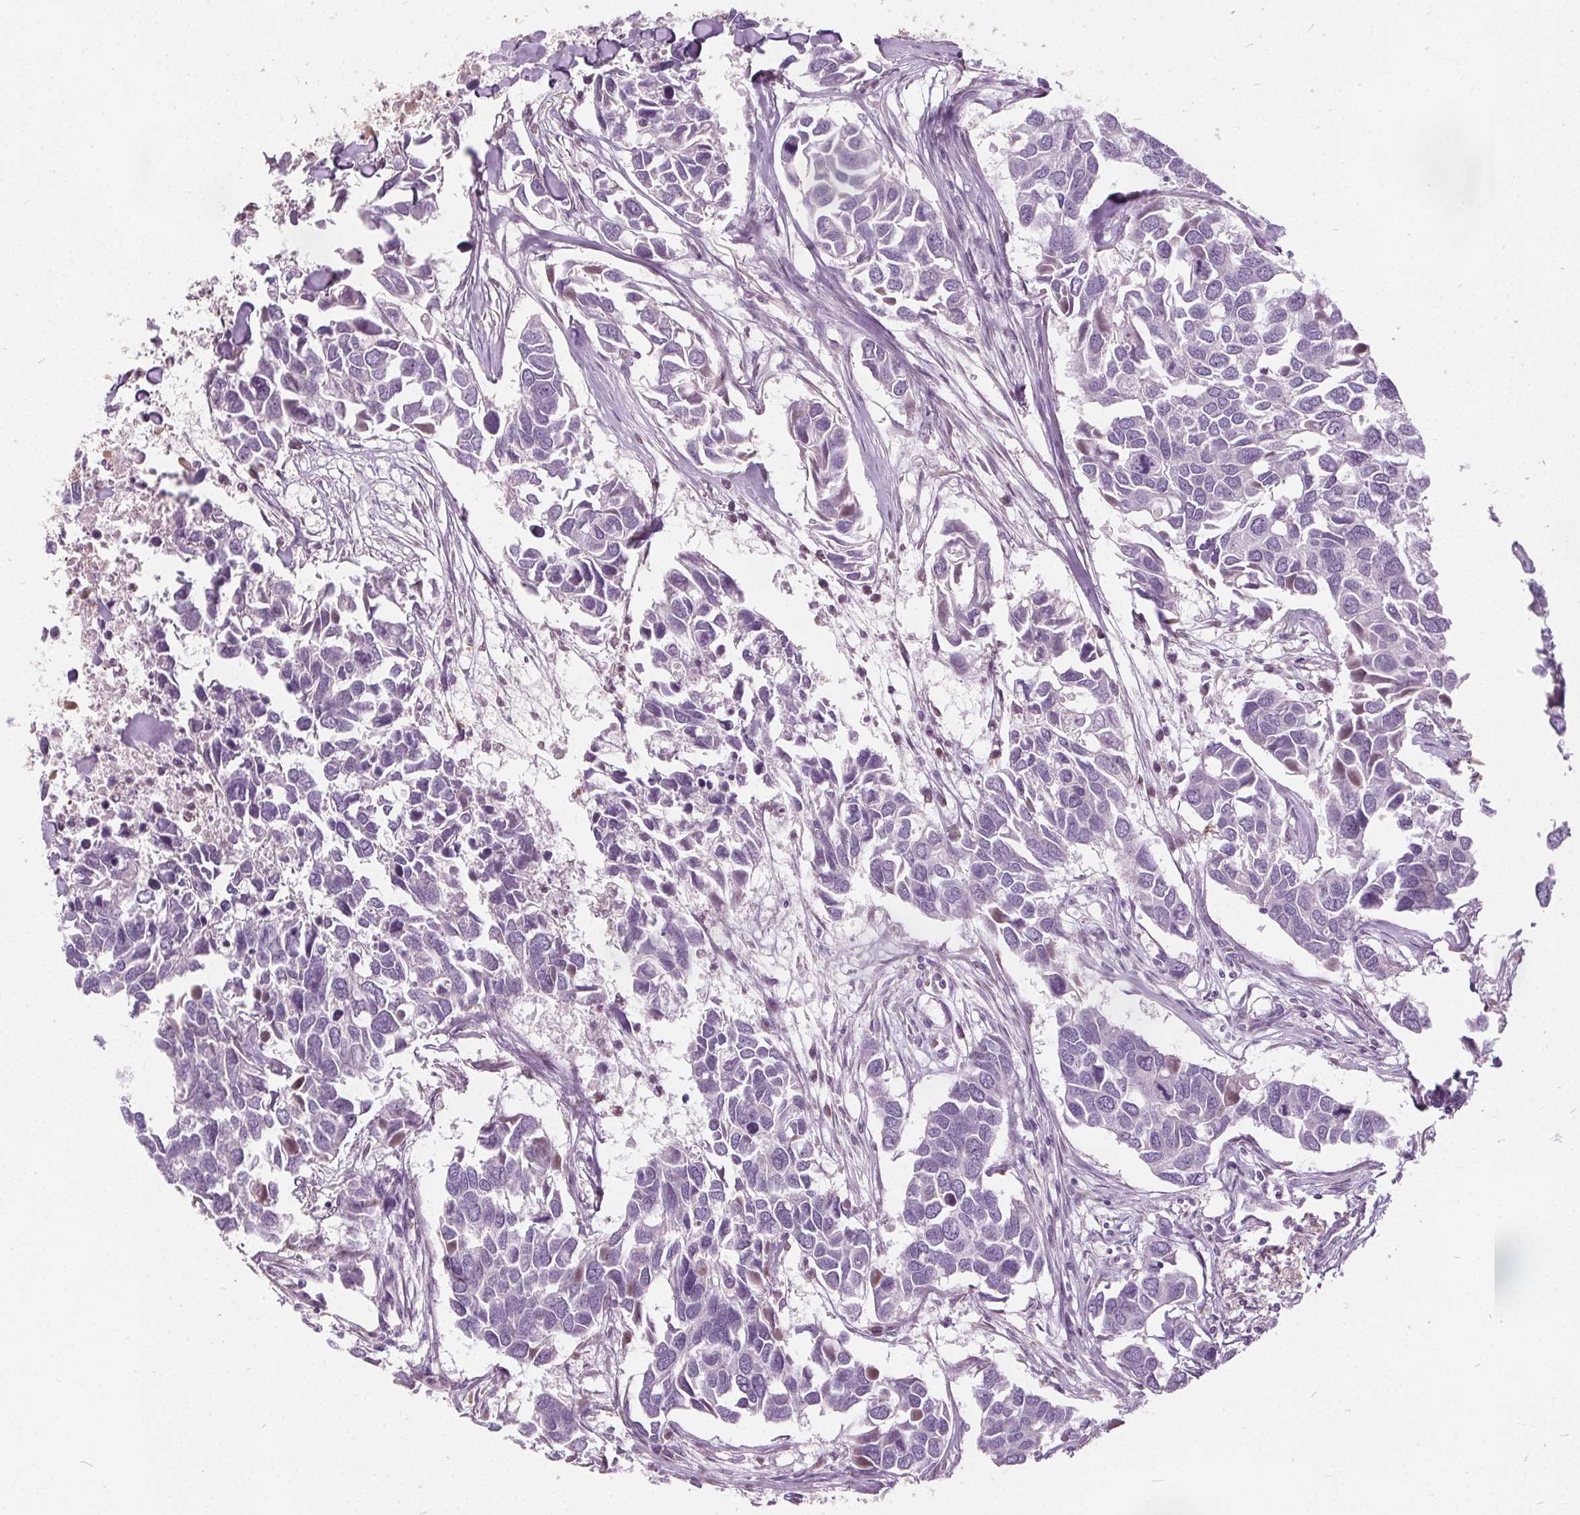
{"staining": {"intensity": "negative", "quantity": "none", "location": "none"}, "tissue": "breast cancer", "cell_type": "Tumor cells", "image_type": "cancer", "snomed": [{"axis": "morphology", "description": "Duct carcinoma"}, {"axis": "topography", "description": "Breast"}], "caption": "Tumor cells are negative for protein expression in human breast cancer.", "gene": "ACOX2", "patient": {"sex": "female", "age": 83}}